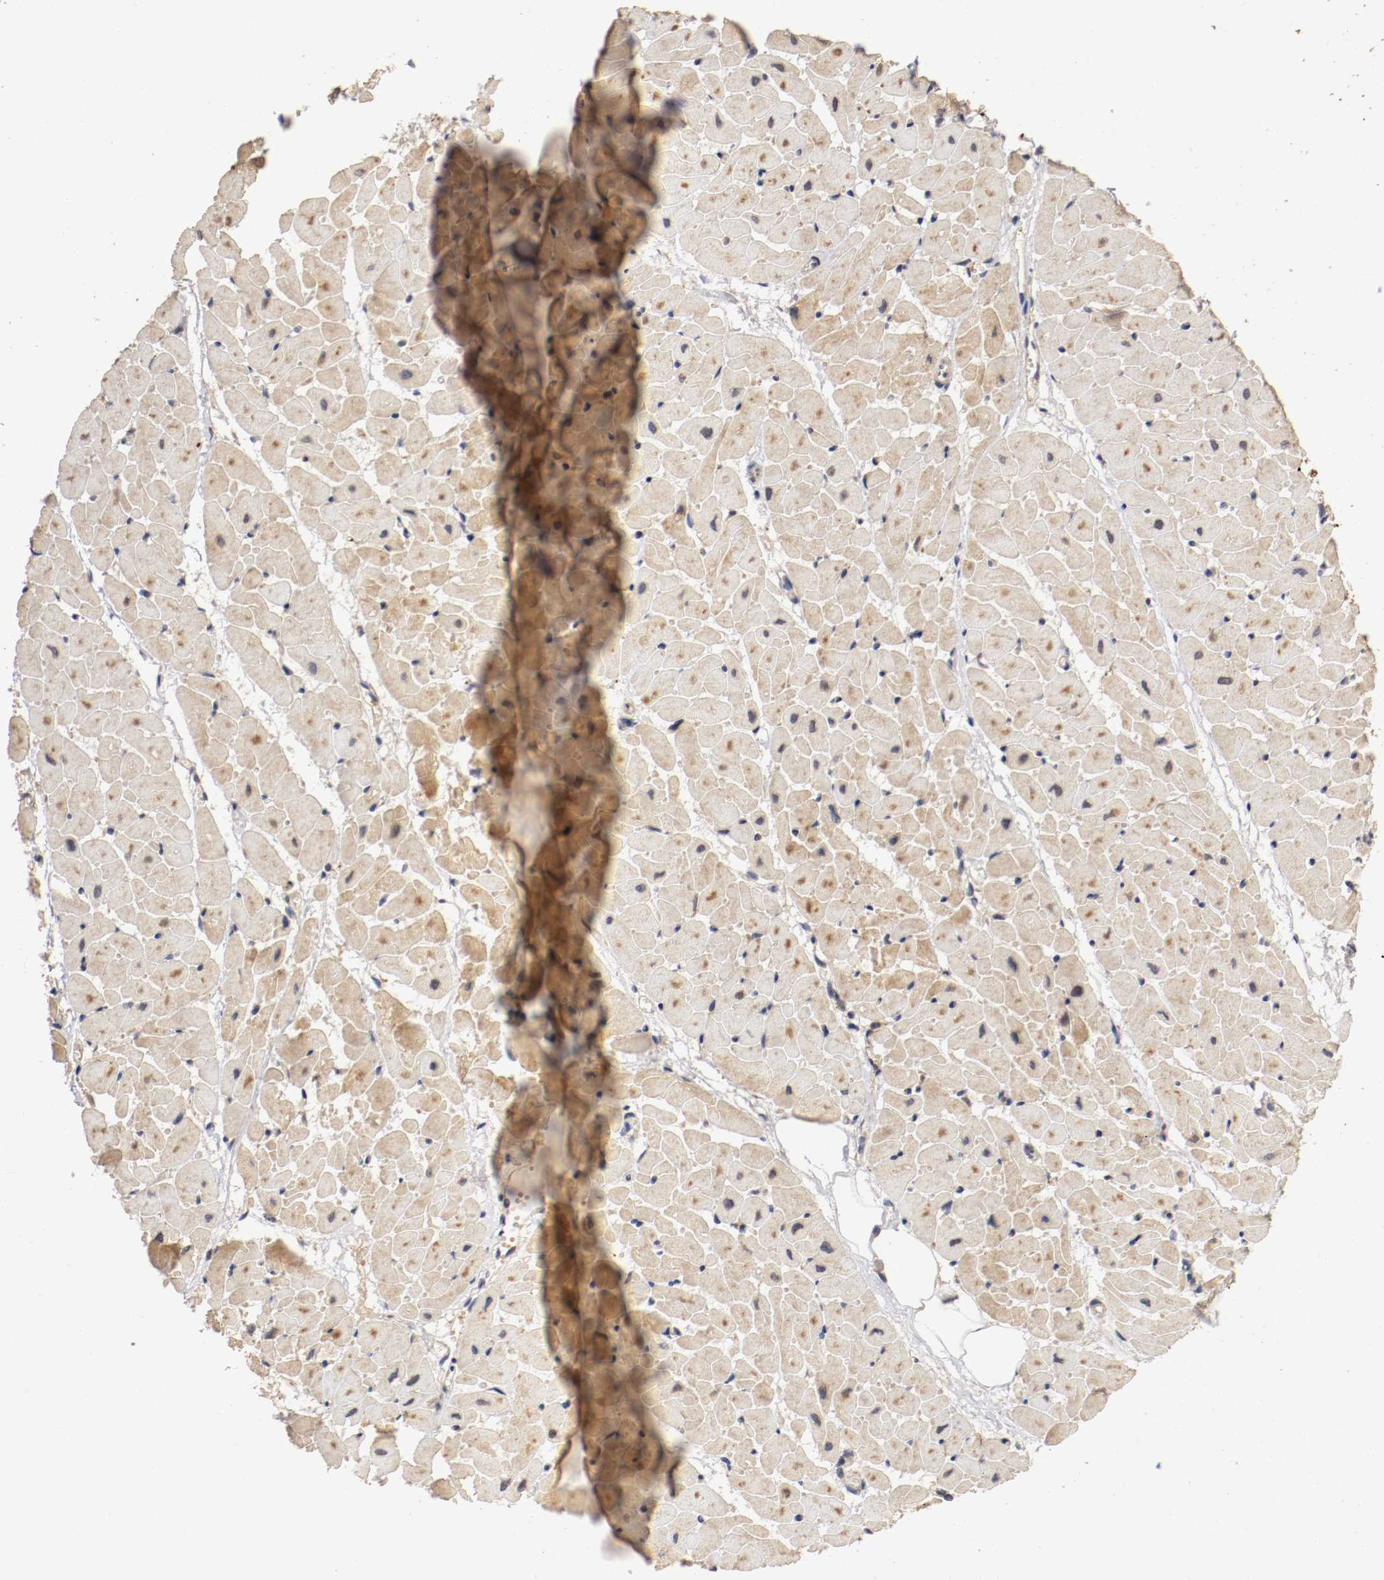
{"staining": {"intensity": "moderate", "quantity": "25%-75%", "location": "cytoplasmic/membranous"}, "tissue": "heart muscle", "cell_type": "Cardiomyocytes", "image_type": "normal", "snomed": [{"axis": "morphology", "description": "Normal tissue, NOS"}, {"axis": "topography", "description": "Heart"}], "caption": "Immunohistochemical staining of benign heart muscle shows medium levels of moderate cytoplasmic/membranous expression in approximately 25%-75% of cardiomyocytes.", "gene": "TNFRSF1B", "patient": {"sex": "female", "age": 19}}